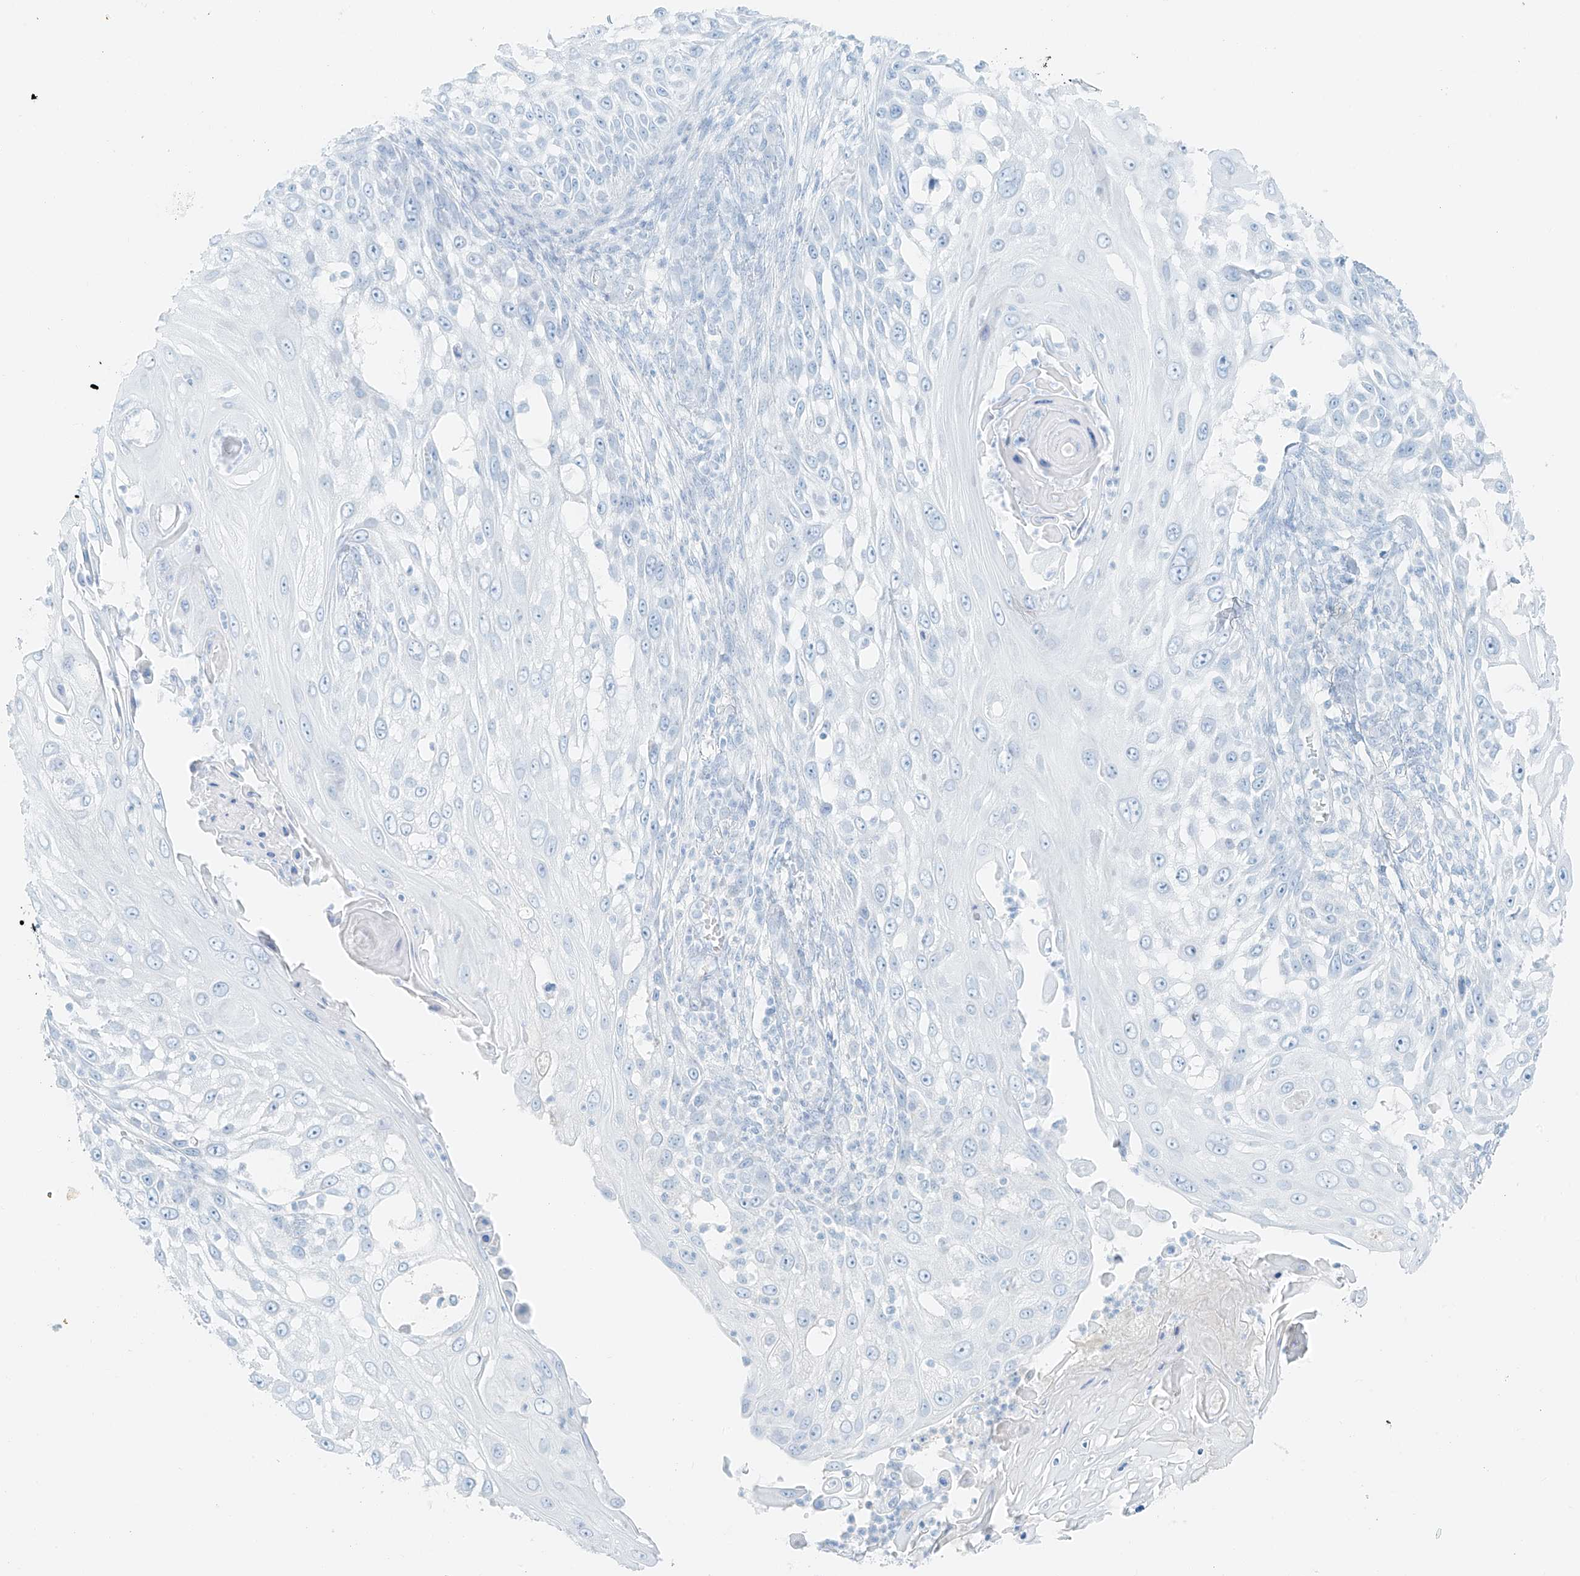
{"staining": {"intensity": "negative", "quantity": "none", "location": "none"}, "tissue": "skin cancer", "cell_type": "Tumor cells", "image_type": "cancer", "snomed": [{"axis": "morphology", "description": "Squamous cell carcinoma, NOS"}, {"axis": "topography", "description": "Skin"}], "caption": "There is no significant expression in tumor cells of skin cancer (squamous cell carcinoma).", "gene": "FSTL1", "patient": {"sex": "female", "age": 44}}